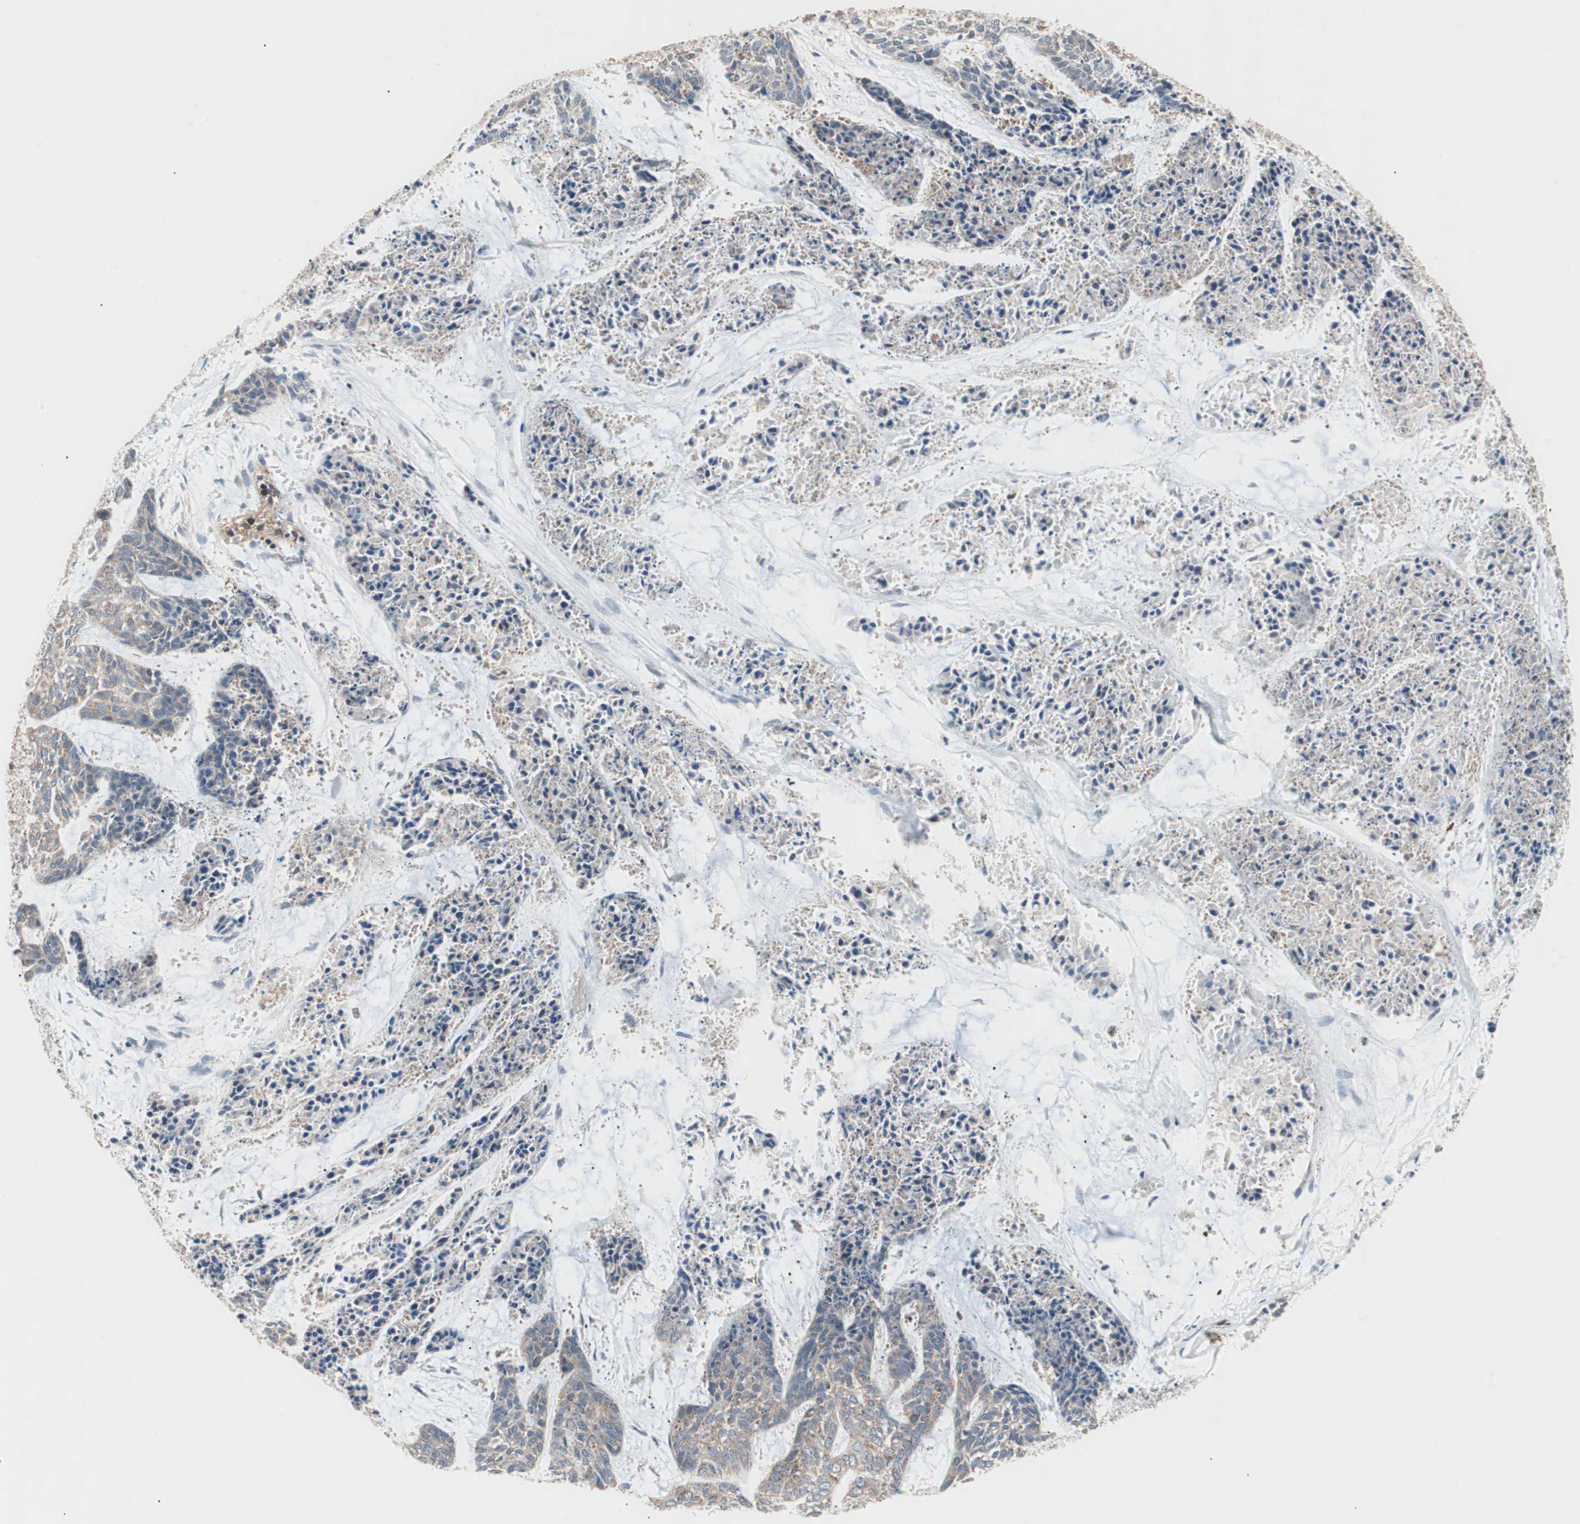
{"staining": {"intensity": "moderate", "quantity": ">75%", "location": "cytoplasmic/membranous"}, "tissue": "skin cancer", "cell_type": "Tumor cells", "image_type": "cancer", "snomed": [{"axis": "morphology", "description": "Basal cell carcinoma"}, {"axis": "topography", "description": "Skin"}], "caption": "DAB immunohistochemical staining of human skin cancer (basal cell carcinoma) reveals moderate cytoplasmic/membranous protein positivity in about >75% of tumor cells.", "gene": "PIK3R1", "patient": {"sex": "female", "age": 64}}